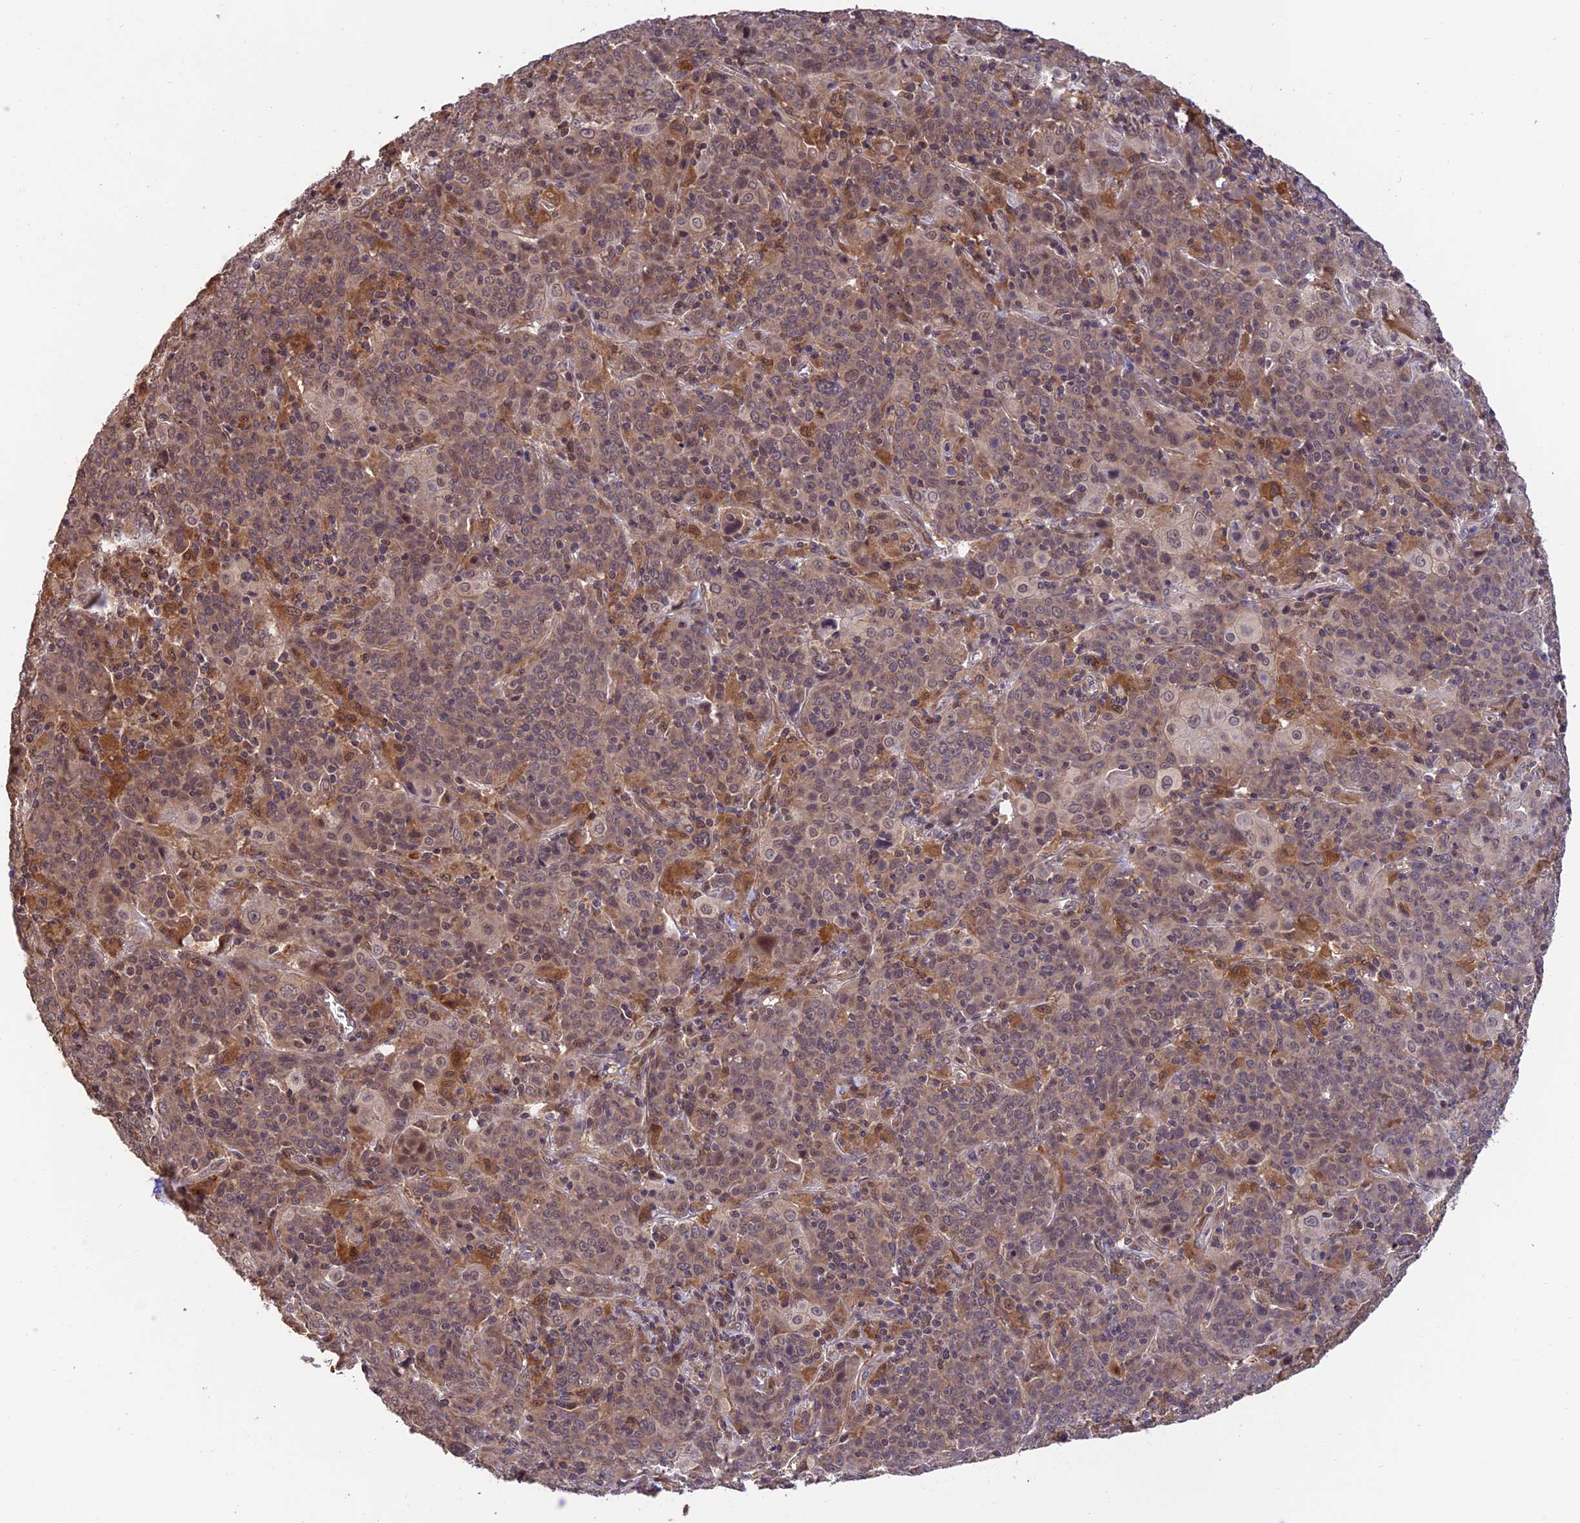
{"staining": {"intensity": "weak", "quantity": "25%-75%", "location": "cytoplasmic/membranous"}, "tissue": "cervical cancer", "cell_type": "Tumor cells", "image_type": "cancer", "snomed": [{"axis": "morphology", "description": "Squamous cell carcinoma, NOS"}, {"axis": "topography", "description": "Cervix"}], "caption": "Protein expression analysis of human cervical cancer (squamous cell carcinoma) reveals weak cytoplasmic/membranous positivity in about 25%-75% of tumor cells. Immunohistochemistry (ihc) stains the protein of interest in brown and the nuclei are stained blue.", "gene": "MNS1", "patient": {"sex": "female", "age": 67}}